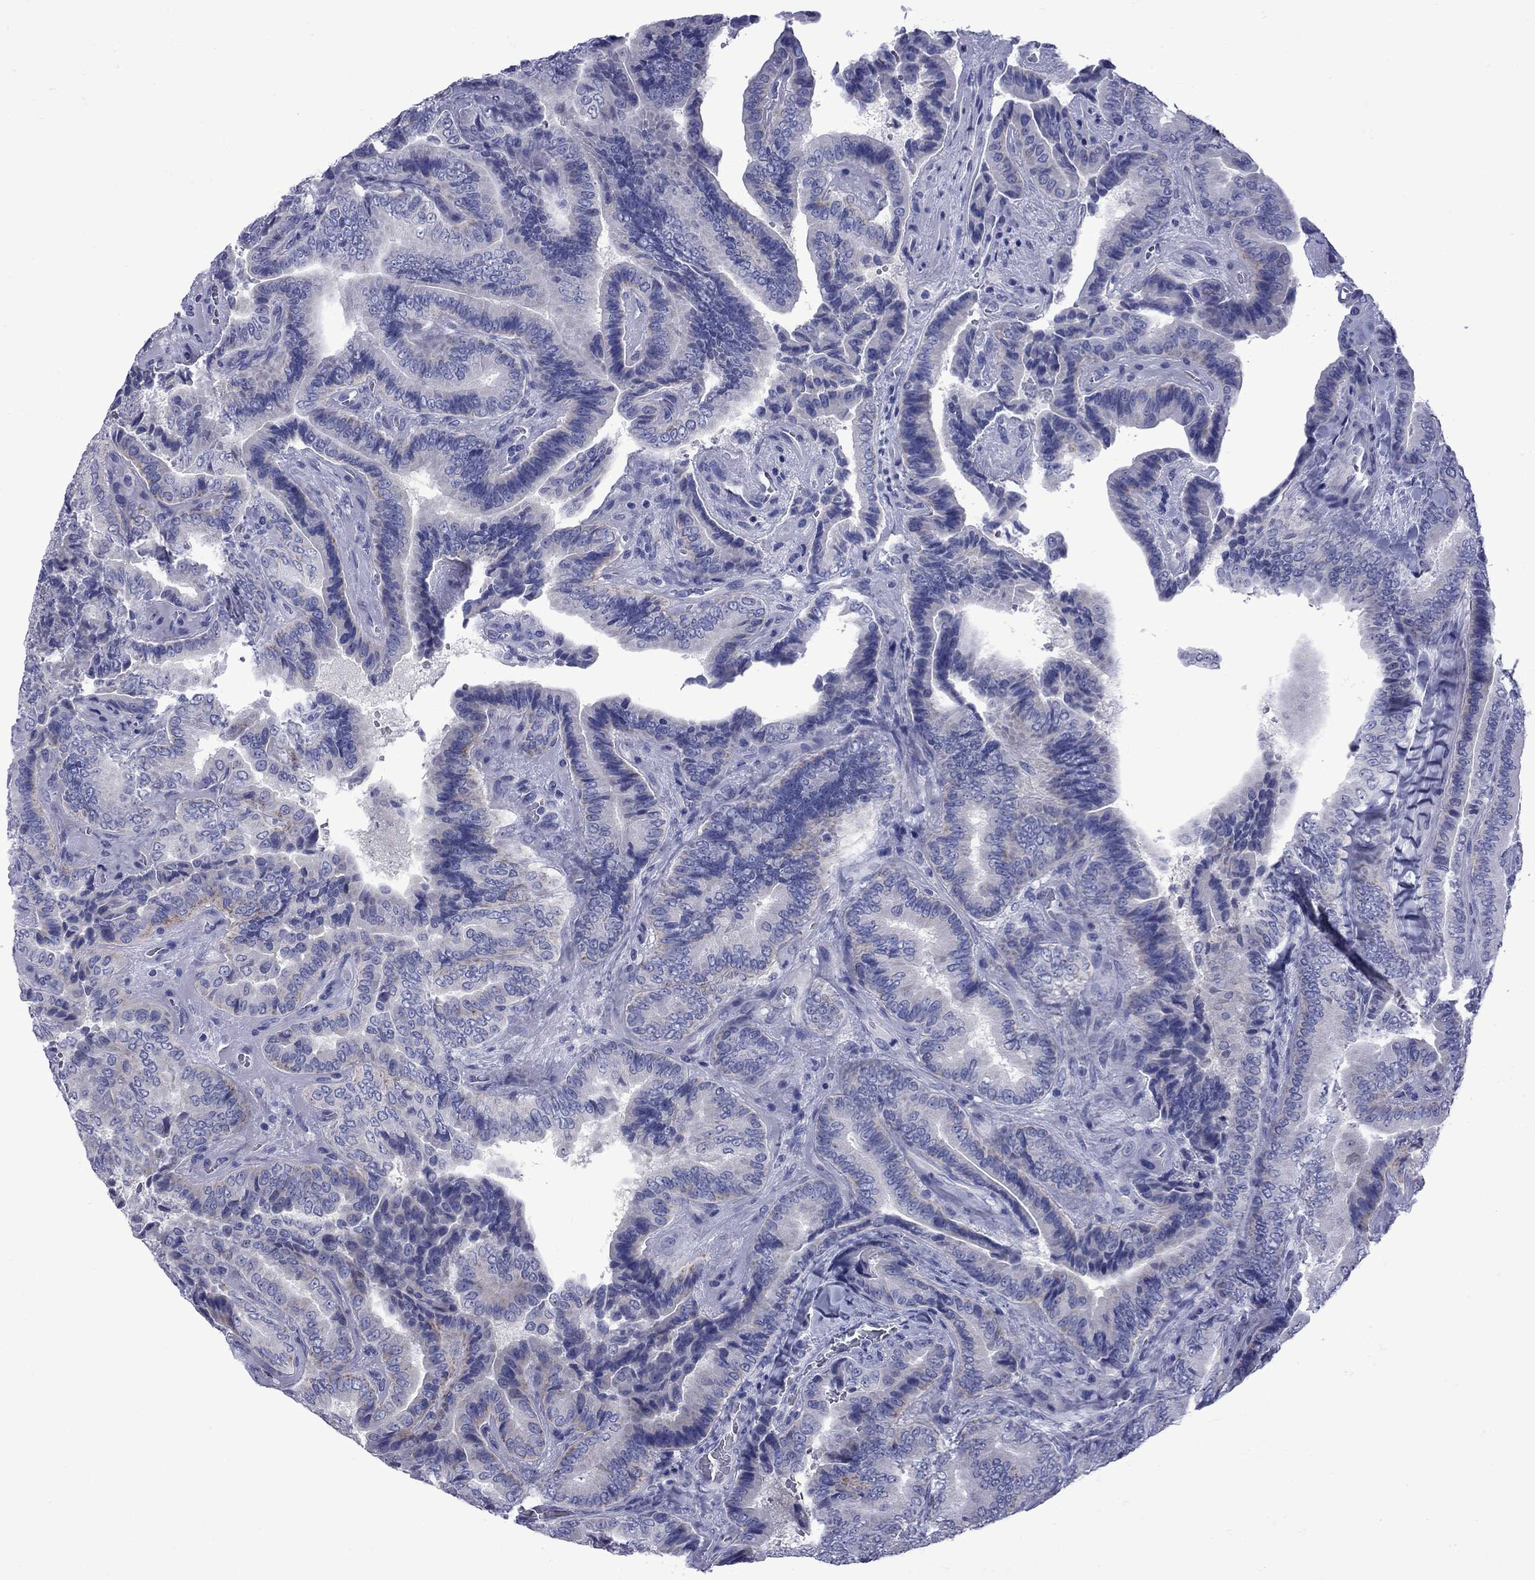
{"staining": {"intensity": "negative", "quantity": "none", "location": "none"}, "tissue": "thyroid cancer", "cell_type": "Tumor cells", "image_type": "cancer", "snomed": [{"axis": "morphology", "description": "Papillary adenocarcinoma, NOS"}, {"axis": "topography", "description": "Thyroid gland"}], "caption": "Histopathology image shows no significant protein positivity in tumor cells of thyroid papillary adenocarcinoma.", "gene": "EPPIN", "patient": {"sex": "male", "age": 61}}